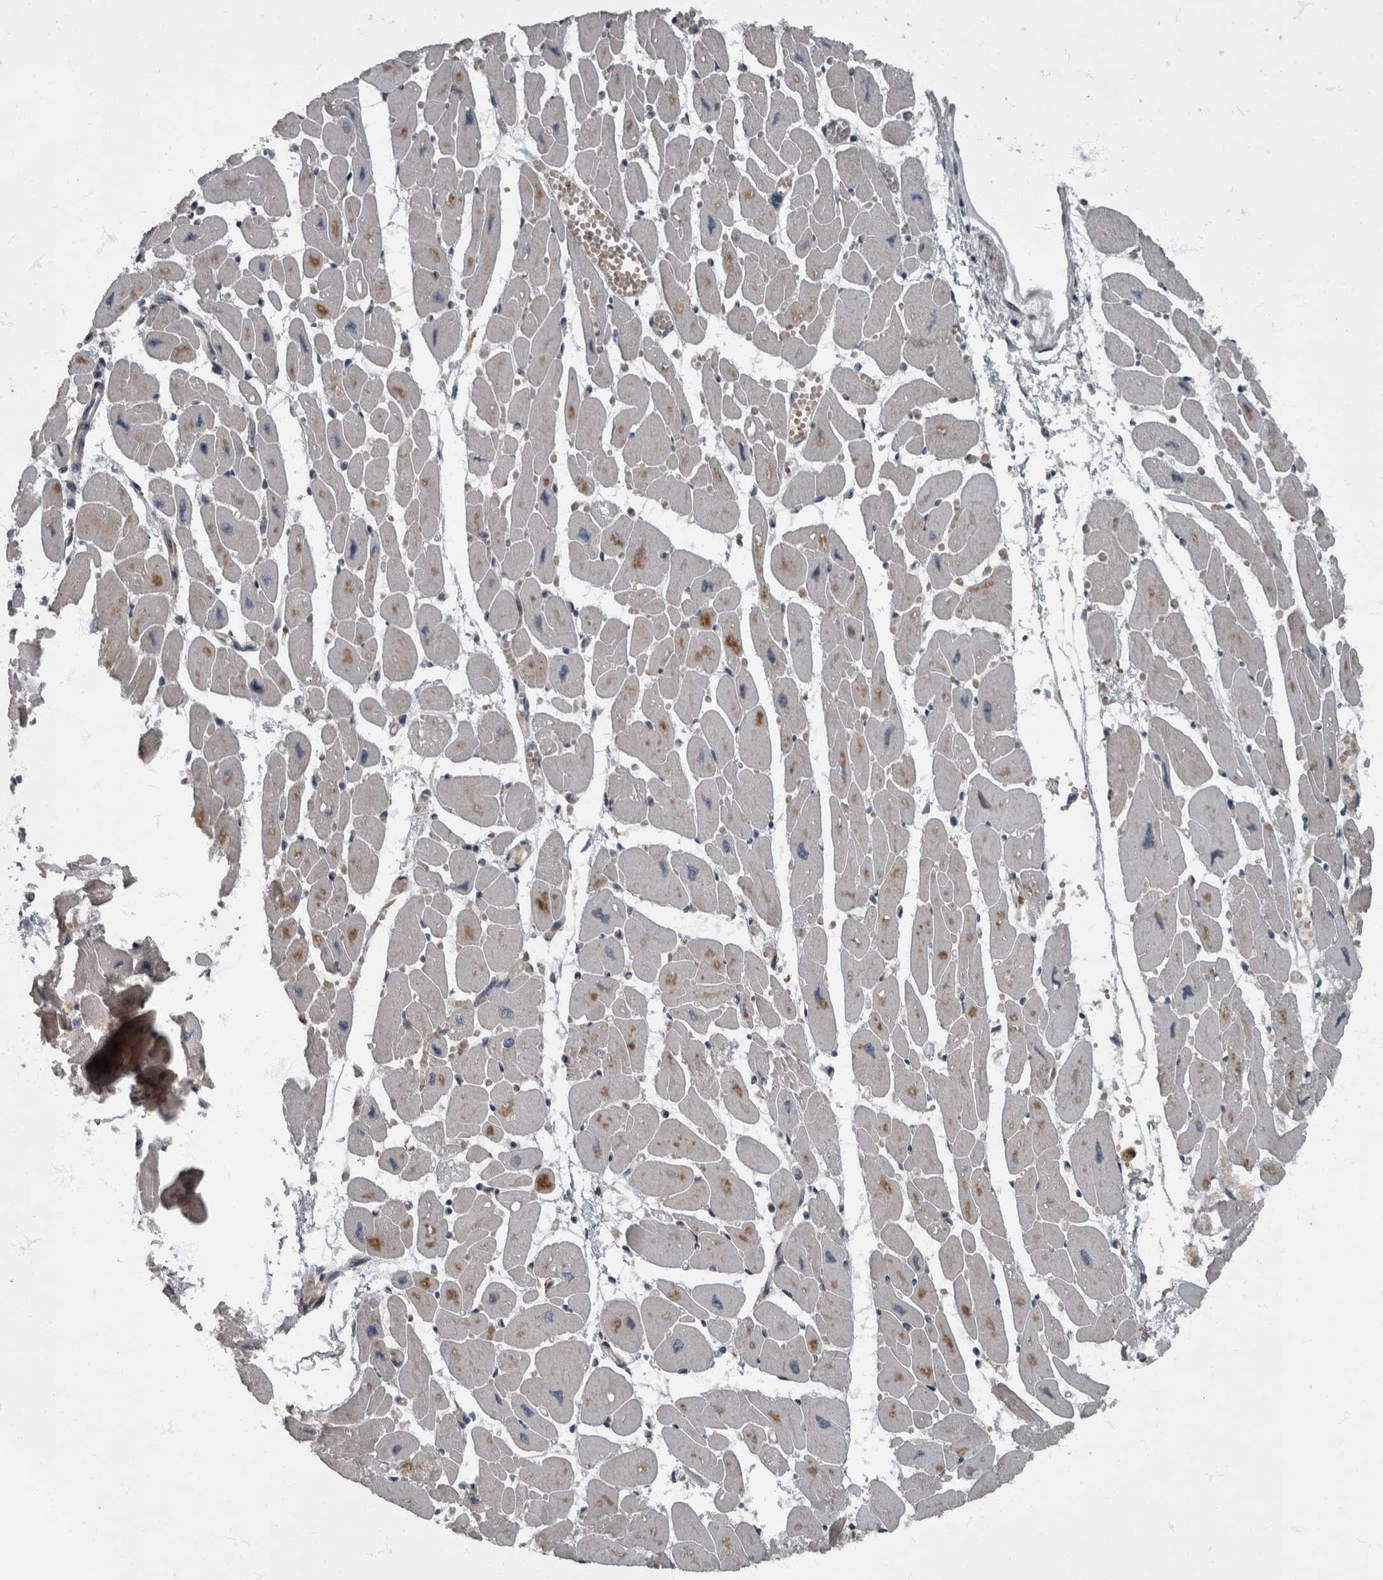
{"staining": {"intensity": "moderate", "quantity": "25%-75%", "location": "cytoplasmic/membranous"}, "tissue": "heart muscle", "cell_type": "Cardiomyocytes", "image_type": "normal", "snomed": [{"axis": "morphology", "description": "Normal tissue, NOS"}, {"axis": "topography", "description": "Heart"}], "caption": "A micrograph of heart muscle stained for a protein exhibits moderate cytoplasmic/membranous brown staining in cardiomyocytes. (DAB (3,3'-diaminobenzidine) IHC with brightfield microscopy, high magnification).", "gene": "RABGGTB", "patient": {"sex": "female", "age": 54}}